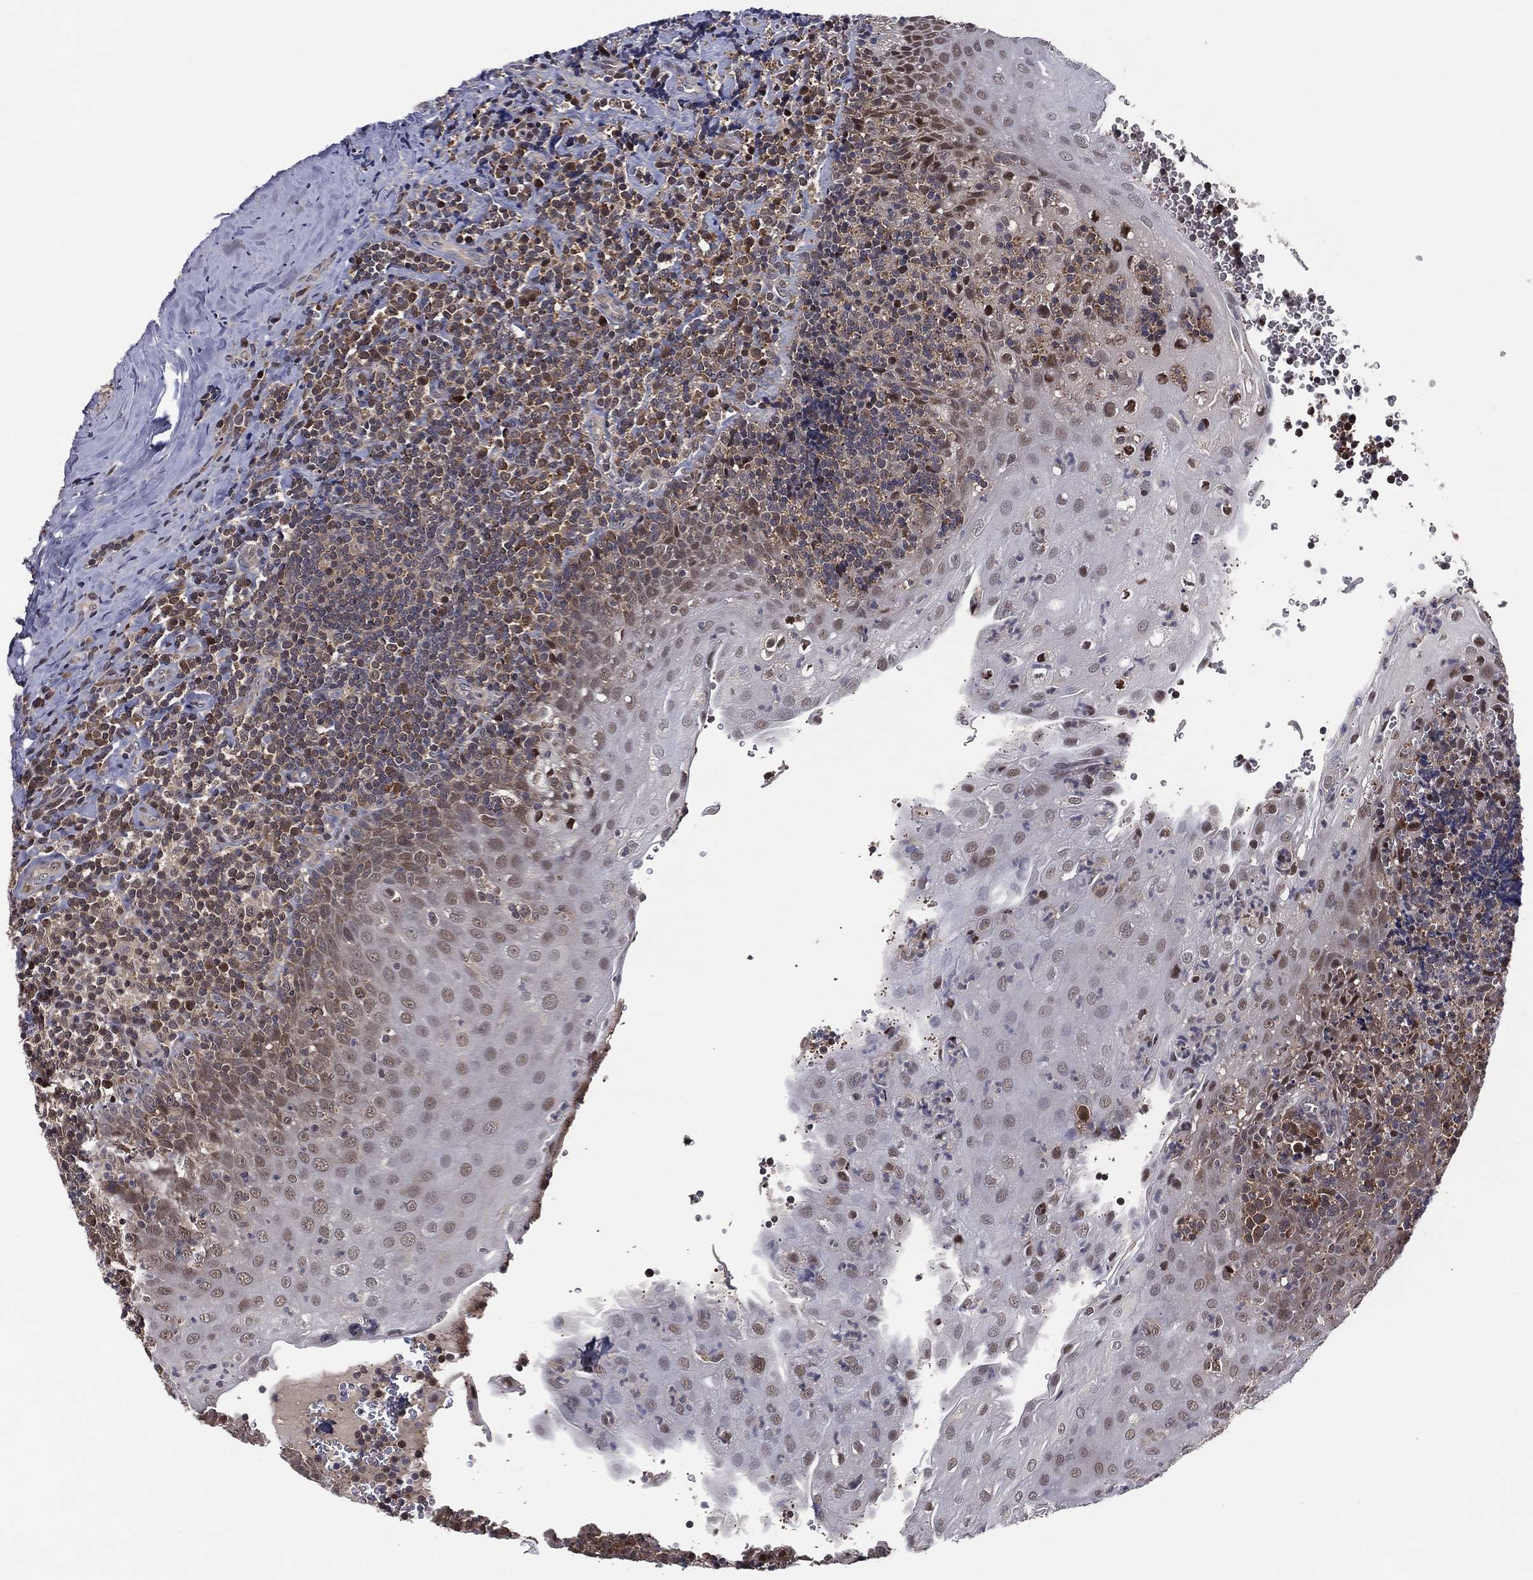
{"staining": {"intensity": "weak", "quantity": "<25%", "location": "nuclear"}, "tissue": "tonsil", "cell_type": "Germinal center cells", "image_type": "normal", "snomed": [{"axis": "morphology", "description": "Normal tissue, NOS"}, {"axis": "morphology", "description": "Inflammation, NOS"}, {"axis": "topography", "description": "Tonsil"}], "caption": "The histopathology image reveals no significant staining in germinal center cells of tonsil. (Stains: DAB (3,3'-diaminobenzidine) IHC with hematoxylin counter stain, Microscopy: brightfield microscopy at high magnification).", "gene": "ICOSLG", "patient": {"sex": "female", "age": 31}}